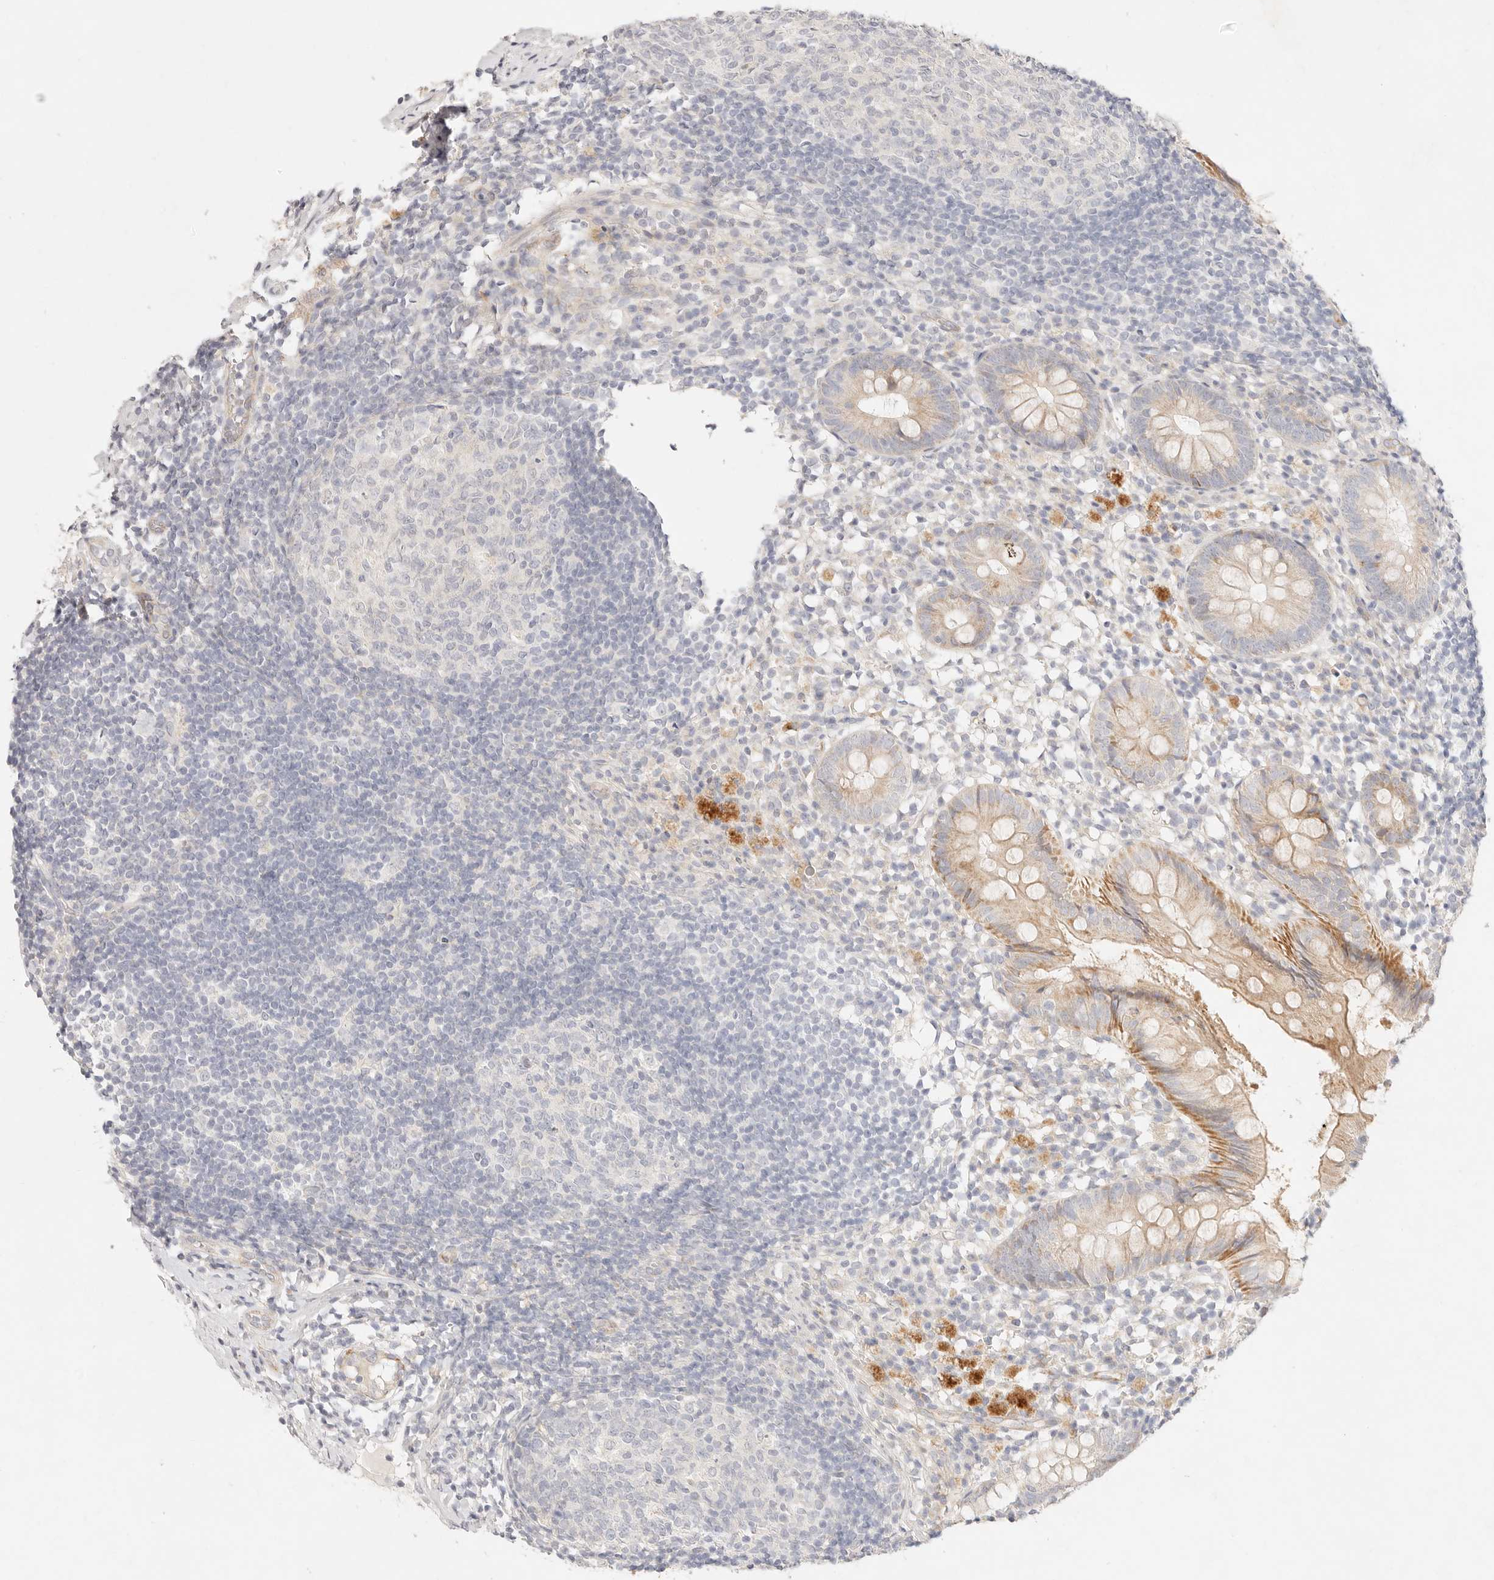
{"staining": {"intensity": "moderate", "quantity": "25%-75%", "location": "cytoplasmic/membranous"}, "tissue": "appendix", "cell_type": "Glandular cells", "image_type": "normal", "snomed": [{"axis": "morphology", "description": "Normal tissue, NOS"}, {"axis": "topography", "description": "Appendix"}], "caption": "Moderate cytoplasmic/membranous protein expression is present in approximately 25%-75% of glandular cells in appendix.", "gene": "GPR156", "patient": {"sex": "female", "age": 20}}